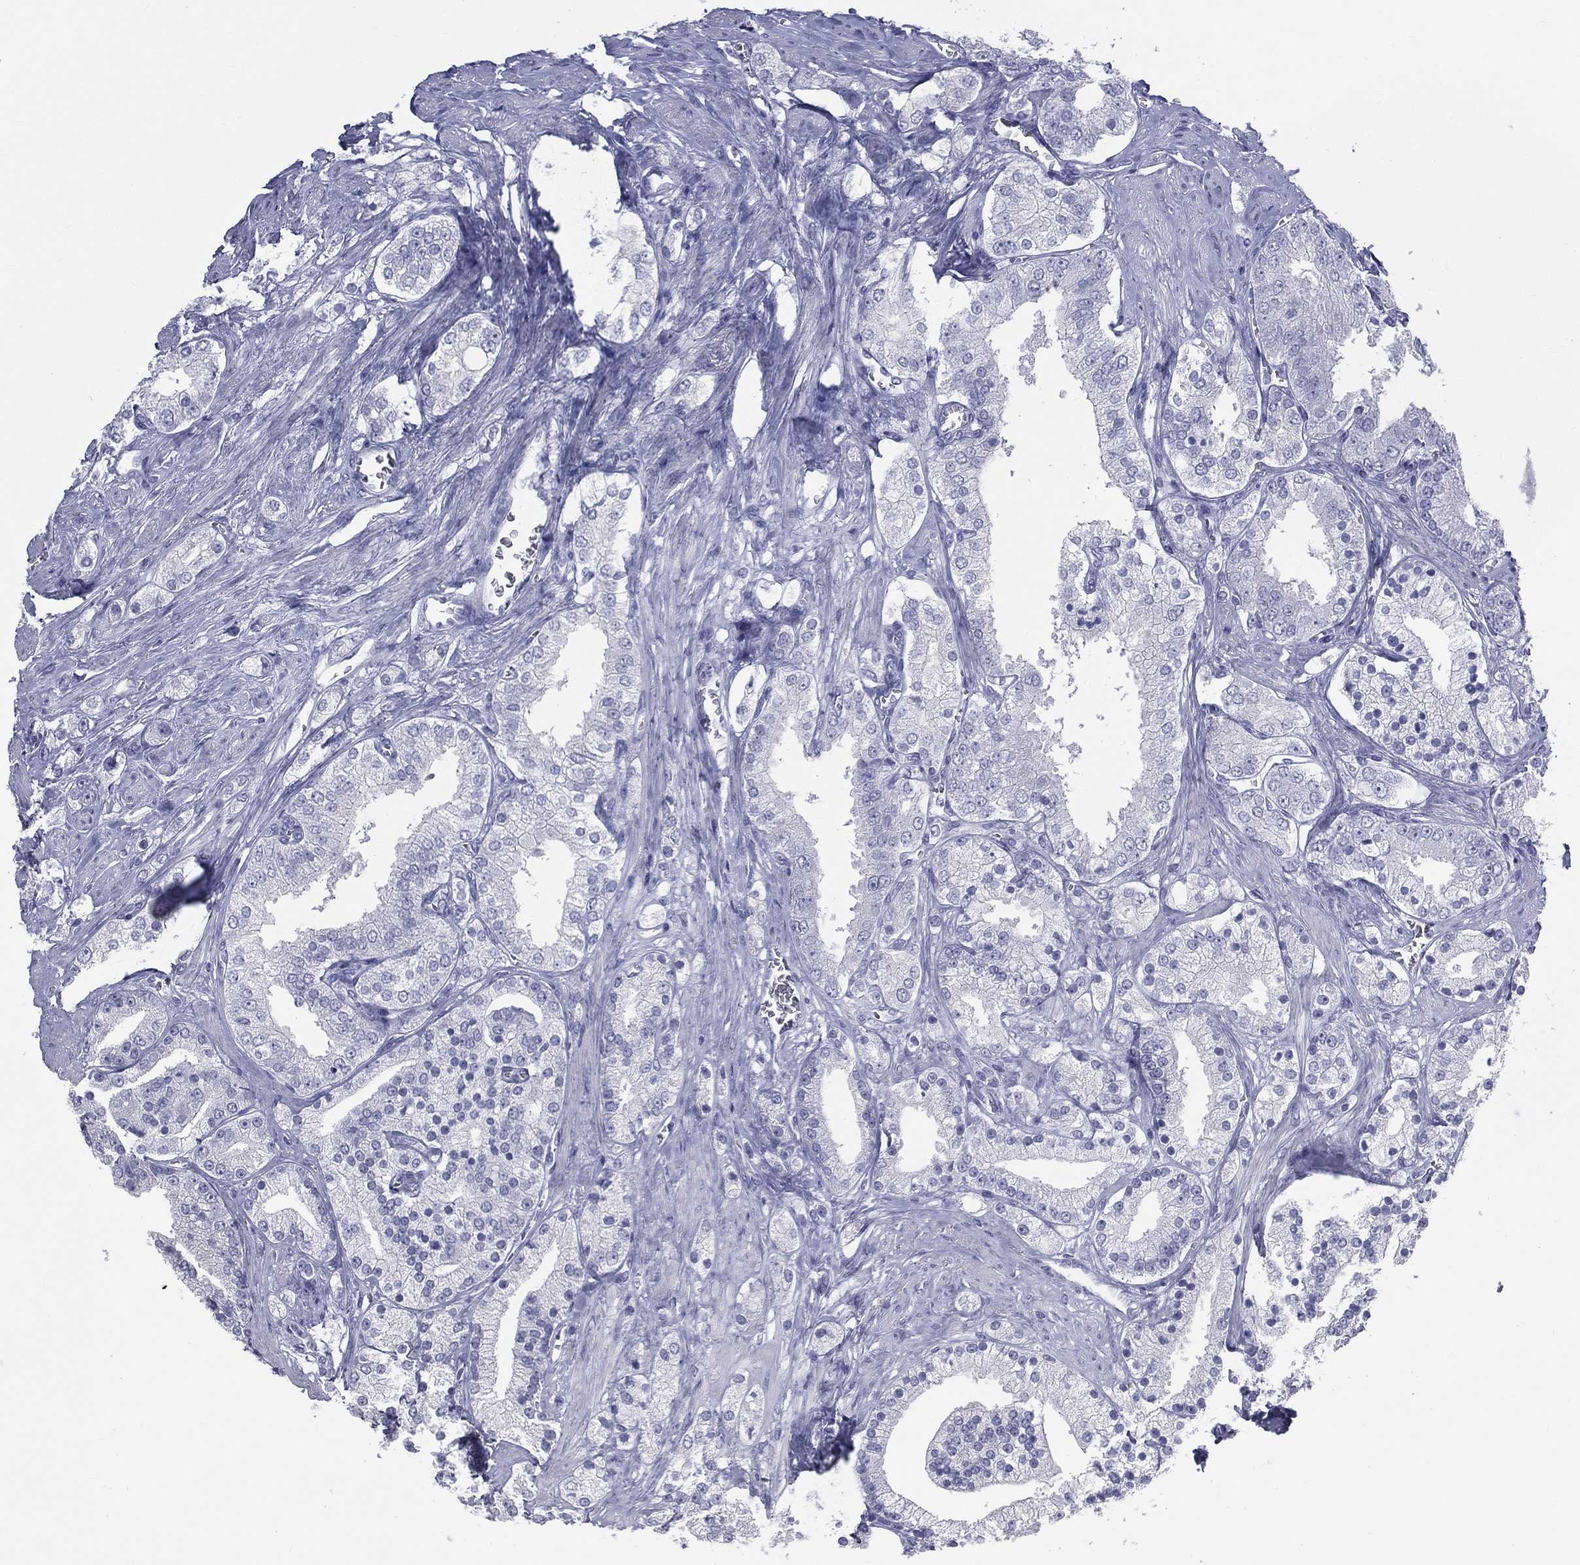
{"staining": {"intensity": "negative", "quantity": "none", "location": "none"}, "tissue": "prostate cancer", "cell_type": "Tumor cells", "image_type": "cancer", "snomed": [{"axis": "morphology", "description": "Adenocarcinoma, NOS"}, {"axis": "topography", "description": "Prostate and seminal vesicle, NOS"}, {"axis": "topography", "description": "Prostate"}], "caption": "This is an immunohistochemistry histopathology image of human prostate adenocarcinoma. There is no expression in tumor cells.", "gene": "MLN", "patient": {"sex": "male", "age": 67}}